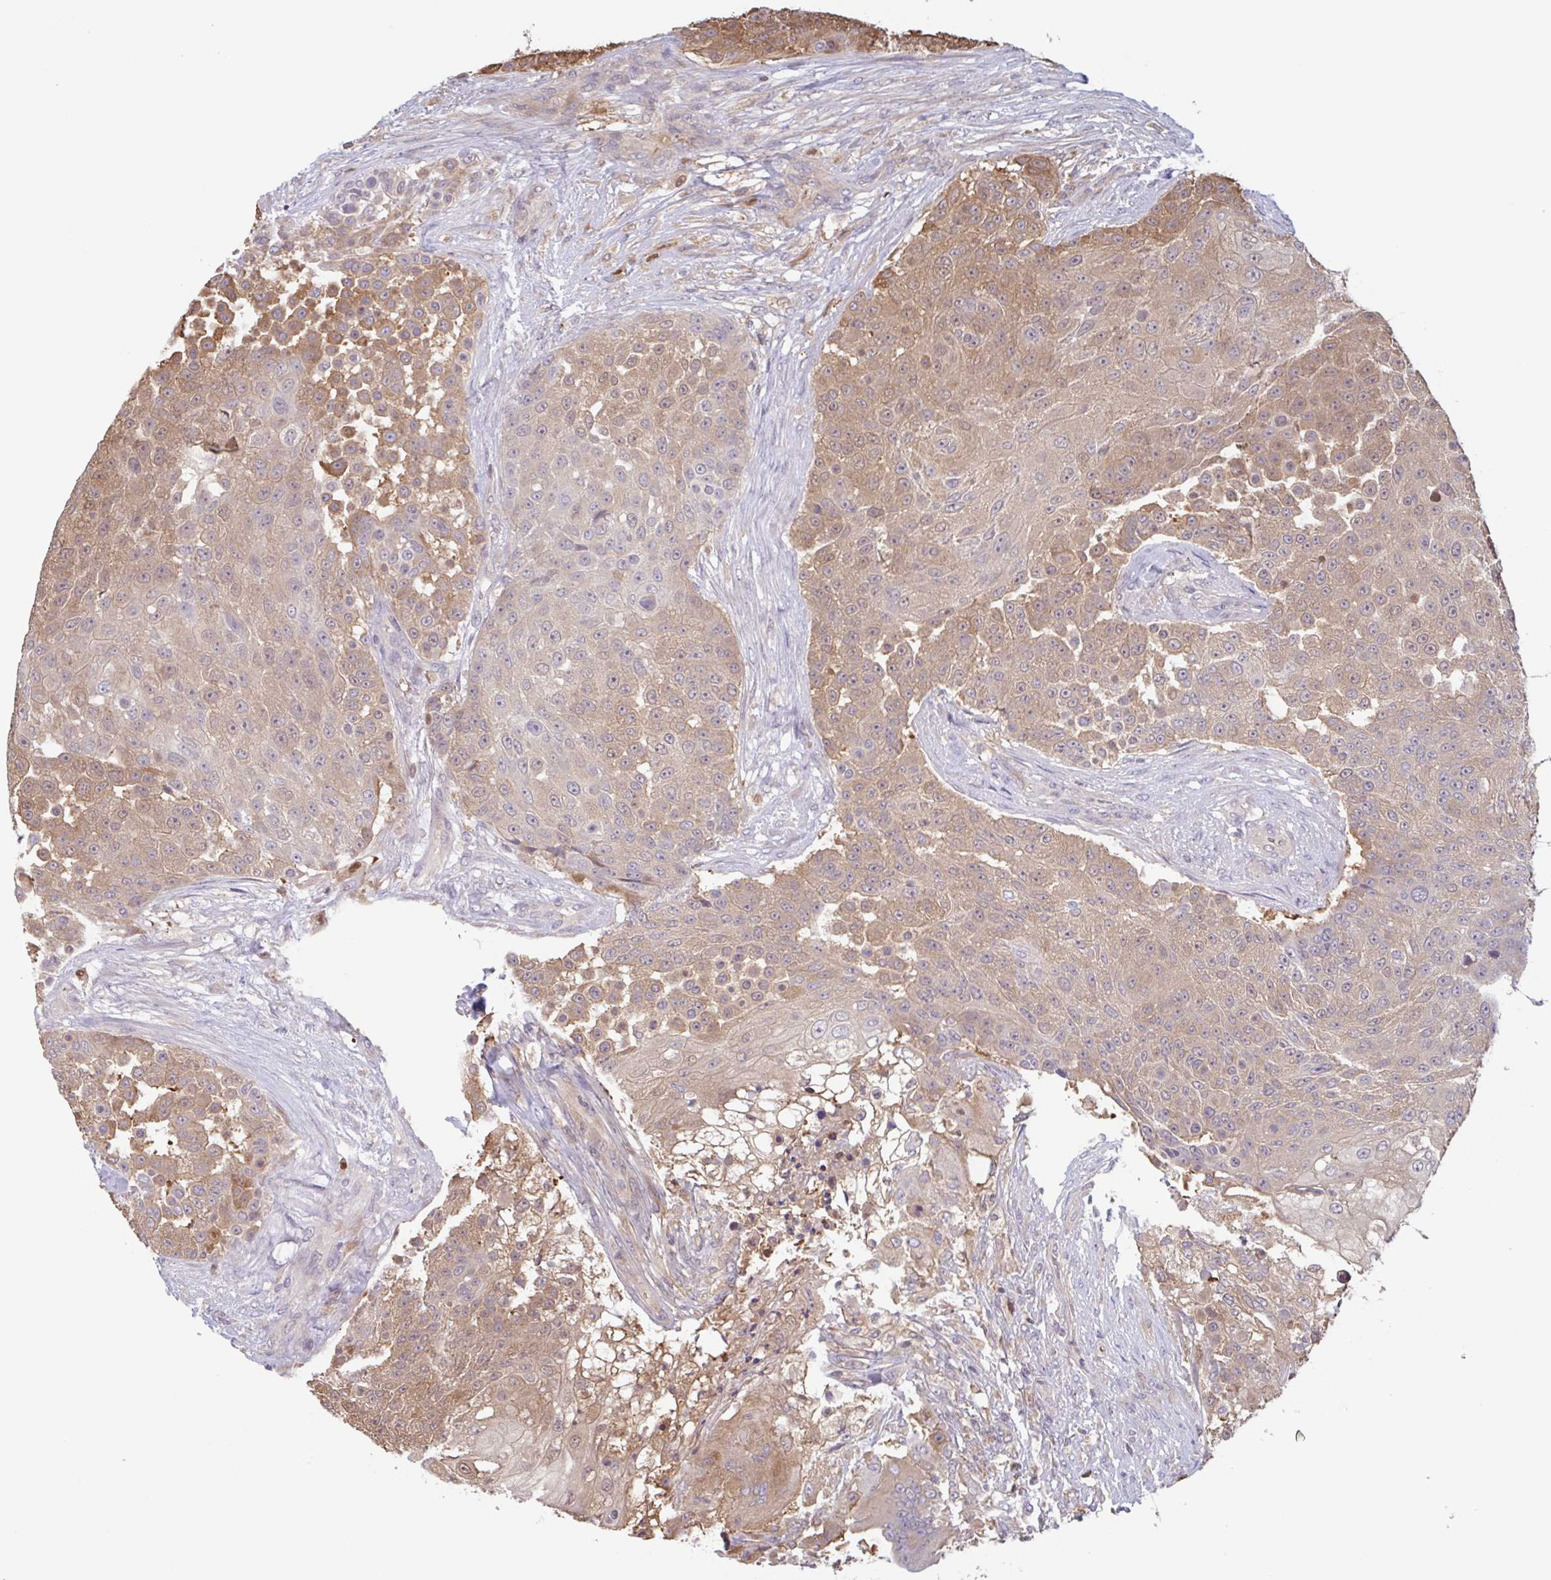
{"staining": {"intensity": "moderate", "quantity": ">75%", "location": "cytoplasmic/membranous"}, "tissue": "urothelial cancer", "cell_type": "Tumor cells", "image_type": "cancer", "snomed": [{"axis": "morphology", "description": "Urothelial carcinoma, High grade"}, {"axis": "topography", "description": "Urinary bladder"}], "caption": "High-grade urothelial carcinoma stained with a protein marker demonstrates moderate staining in tumor cells.", "gene": "OTOP2", "patient": {"sex": "female", "age": 63}}